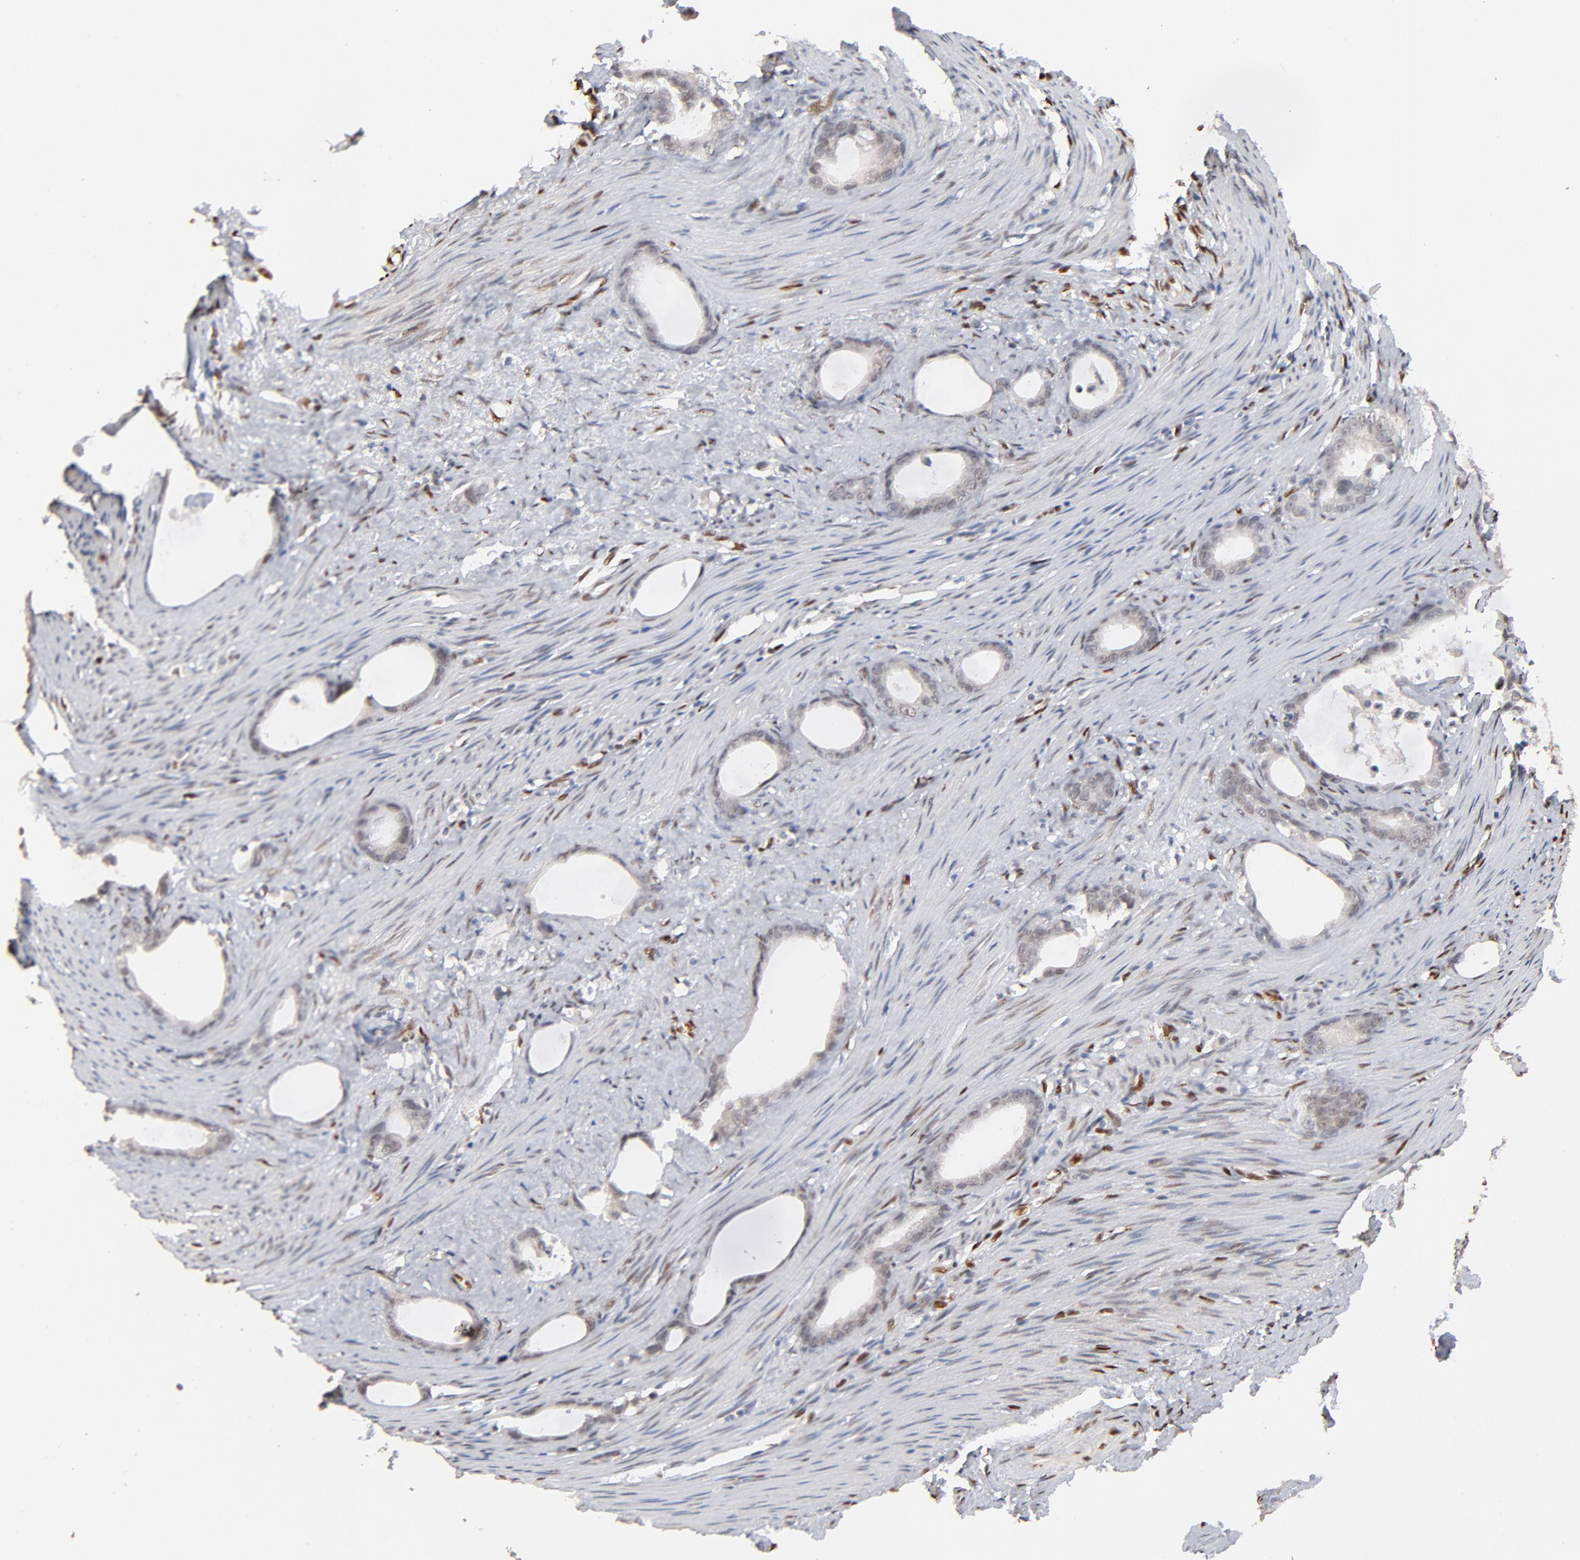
{"staining": {"intensity": "negative", "quantity": "none", "location": "none"}, "tissue": "stomach cancer", "cell_type": "Tumor cells", "image_type": "cancer", "snomed": [{"axis": "morphology", "description": "Adenocarcinoma, NOS"}, {"axis": "topography", "description": "Stomach"}], "caption": "High power microscopy image of an IHC micrograph of adenocarcinoma (stomach), revealing no significant positivity in tumor cells. (DAB immunohistochemistry, high magnification).", "gene": "NFIB", "patient": {"sex": "female", "age": 75}}